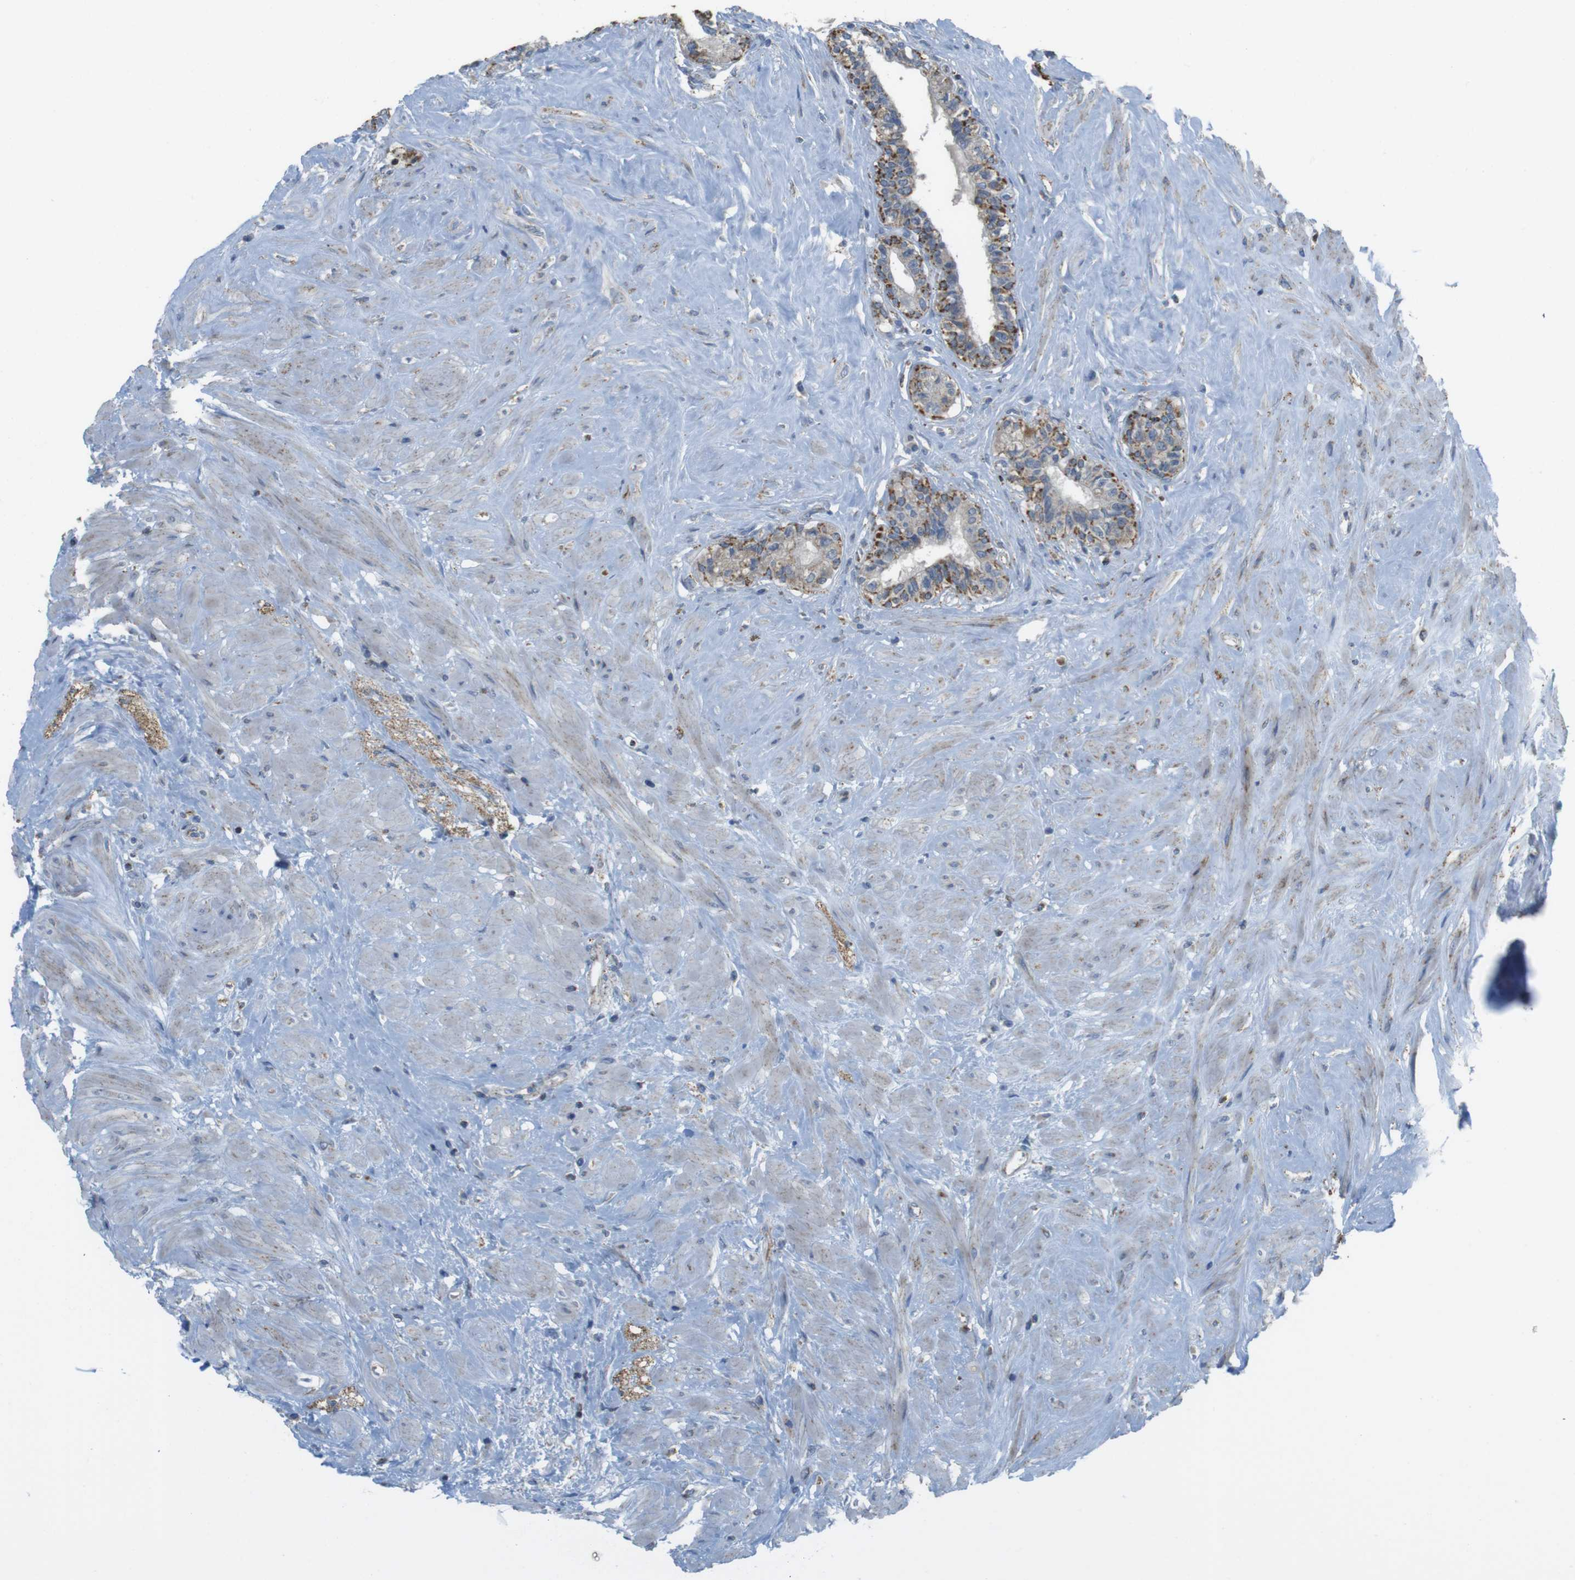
{"staining": {"intensity": "moderate", "quantity": ">75%", "location": "cytoplasmic/membranous"}, "tissue": "seminal vesicle", "cell_type": "Glandular cells", "image_type": "normal", "snomed": [{"axis": "morphology", "description": "Normal tissue, NOS"}, {"axis": "topography", "description": "Seminal veicle"}], "caption": "Seminal vesicle was stained to show a protein in brown. There is medium levels of moderate cytoplasmic/membranous expression in about >75% of glandular cells. (IHC, brightfield microscopy, high magnification).", "gene": "GRIK1", "patient": {"sex": "male", "age": 63}}